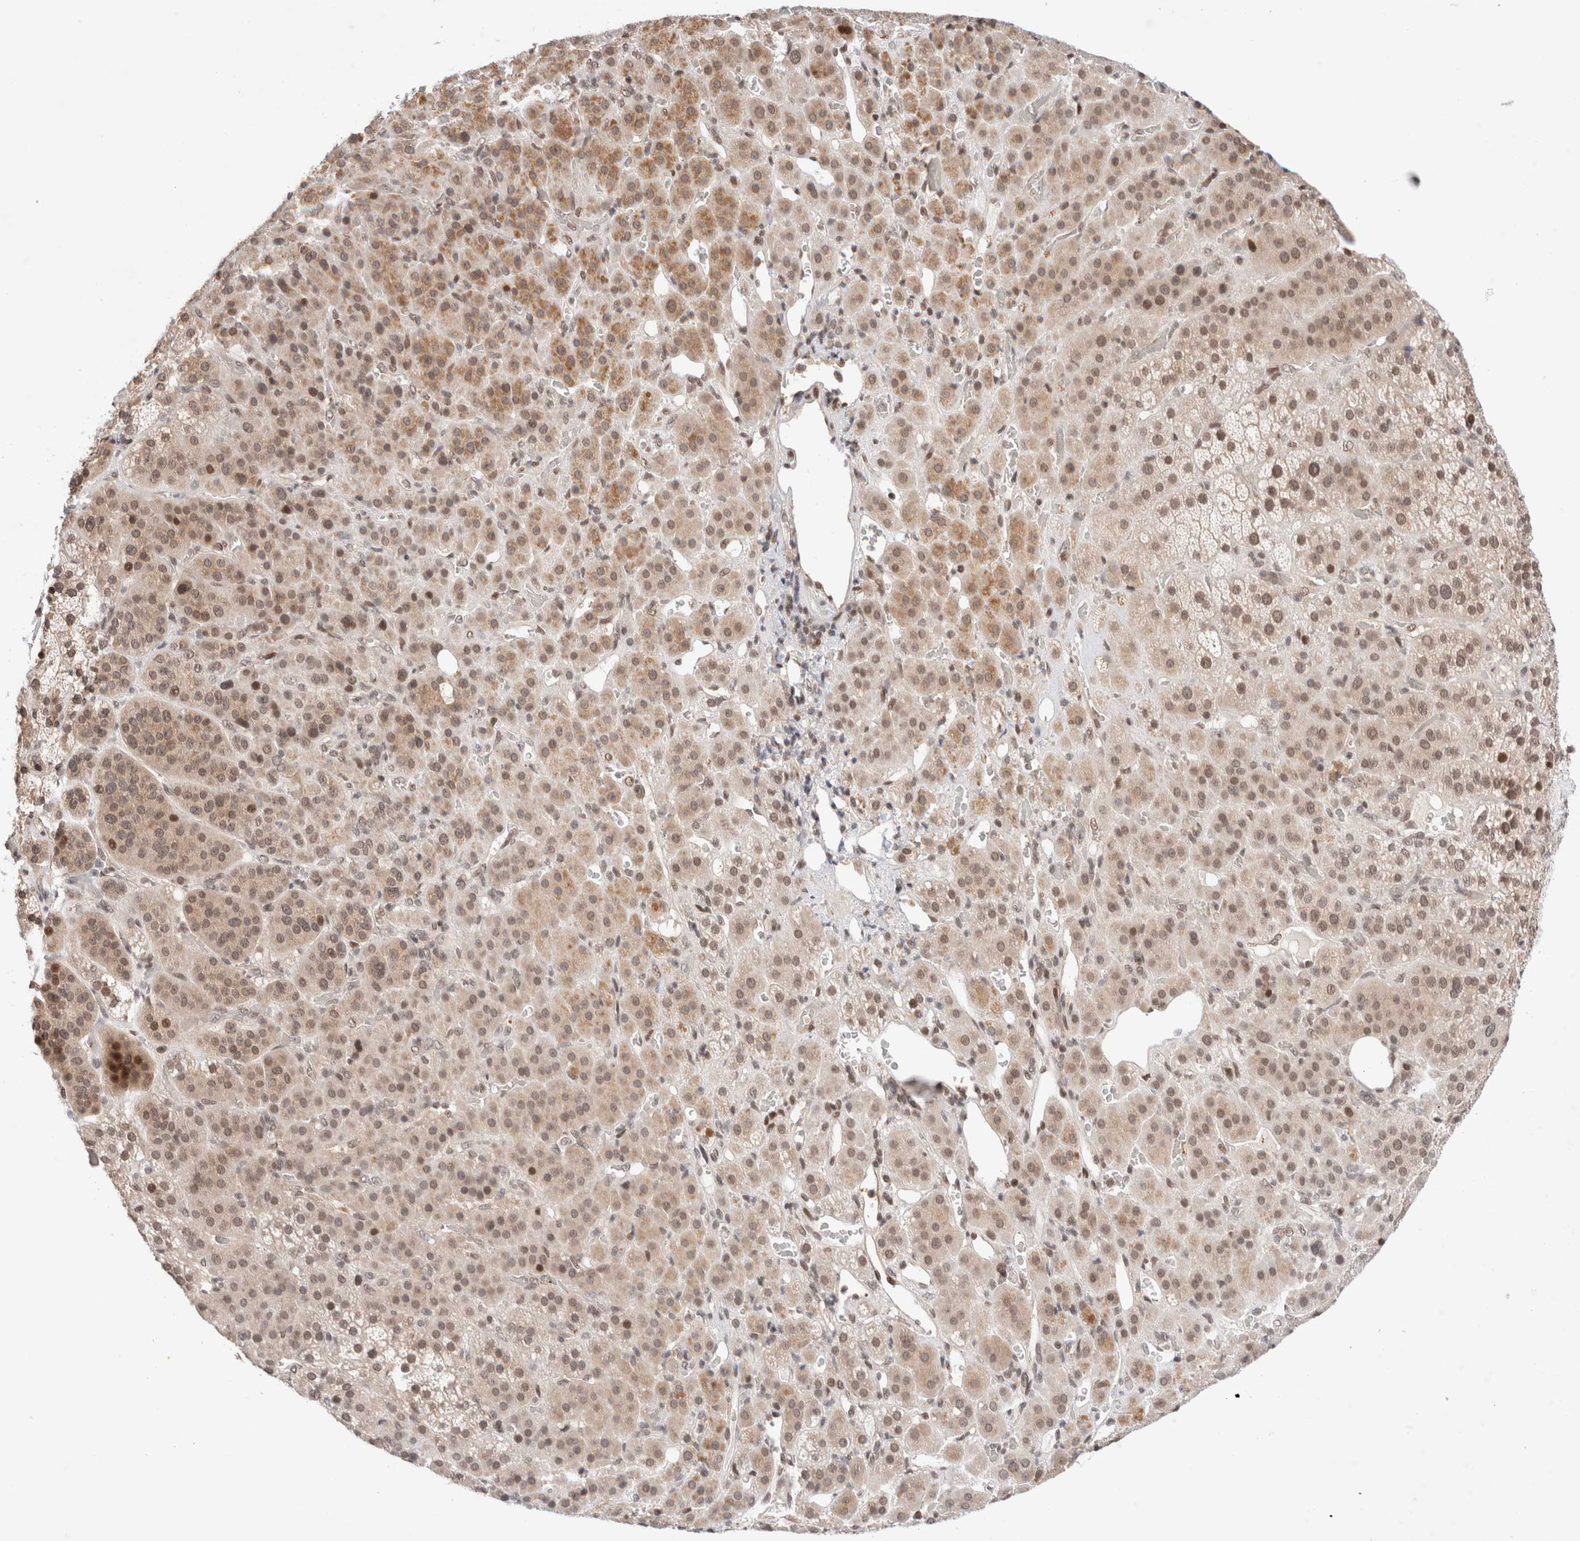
{"staining": {"intensity": "moderate", "quantity": ">75%", "location": "cytoplasmic/membranous,nuclear"}, "tissue": "adrenal gland", "cell_type": "Glandular cells", "image_type": "normal", "snomed": [{"axis": "morphology", "description": "Normal tissue, NOS"}, {"axis": "topography", "description": "Adrenal gland"}], "caption": "Adrenal gland stained with DAB (3,3'-diaminobenzidine) immunohistochemistry (IHC) shows medium levels of moderate cytoplasmic/membranous,nuclear expression in approximately >75% of glandular cells.", "gene": "GATAD2A", "patient": {"sex": "male", "age": 57}}